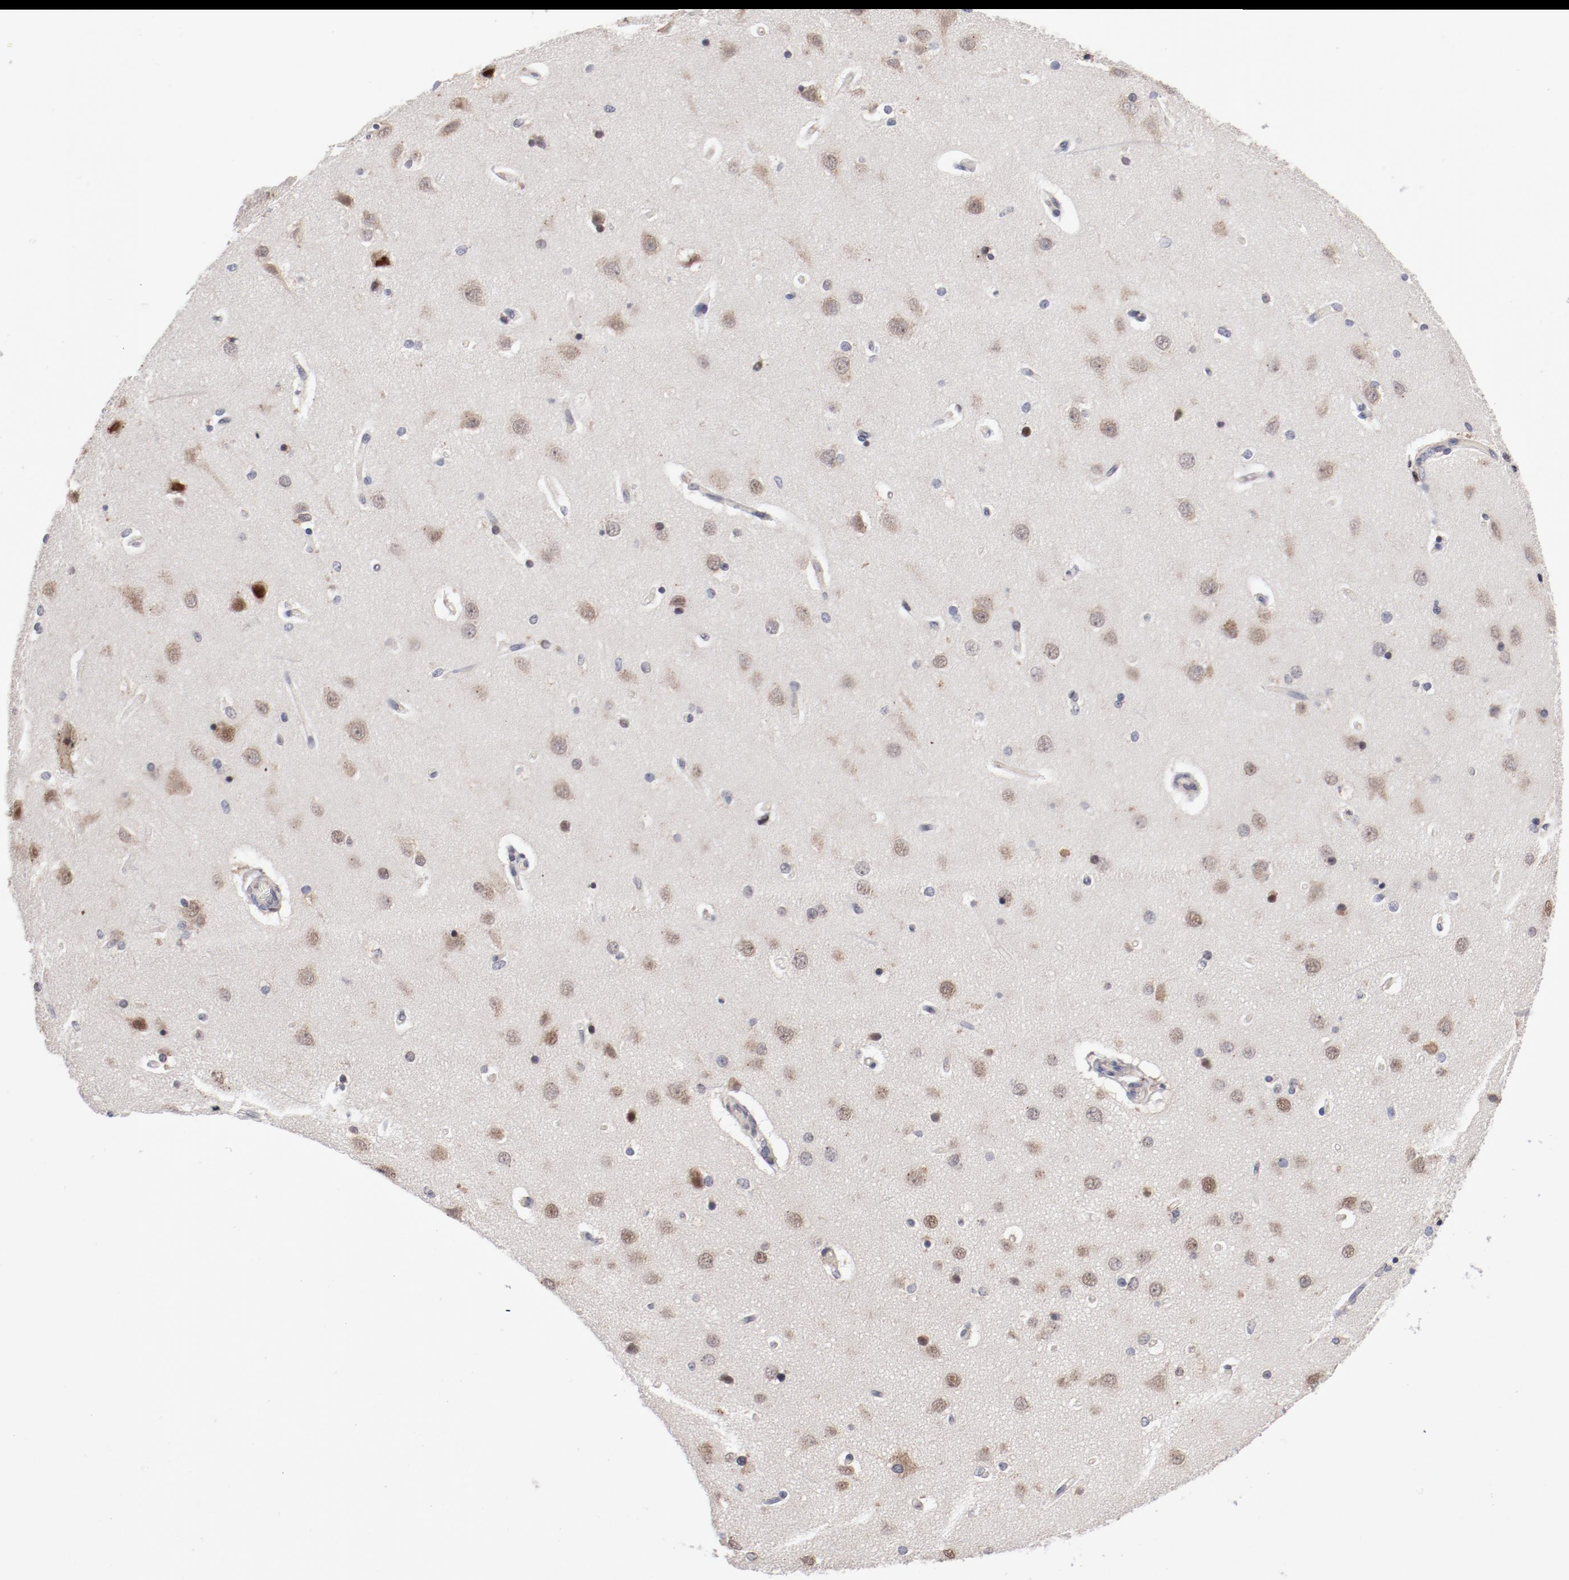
{"staining": {"intensity": "negative", "quantity": "none", "location": "none"}, "tissue": "cerebral cortex", "cell_type": "Endothelial cells", "image_type": "normal", "snomed": [{"axis": "morphology", "description": "Normal tissue, NOS"}, {"axis": "topography", "description": "Cerebral cortex"}], "caption": "DAB immunohistochemical staining of benign human cerebral cortex reveals no significant expression in endothelial cells. The staining is performed using DAB (3,3'-diaminobenzidine) brown chromogen with nuclei counter-stained in using hematoxylin.", "gene": "RPL12", "patient": {"sex": "female", "age": 54}}